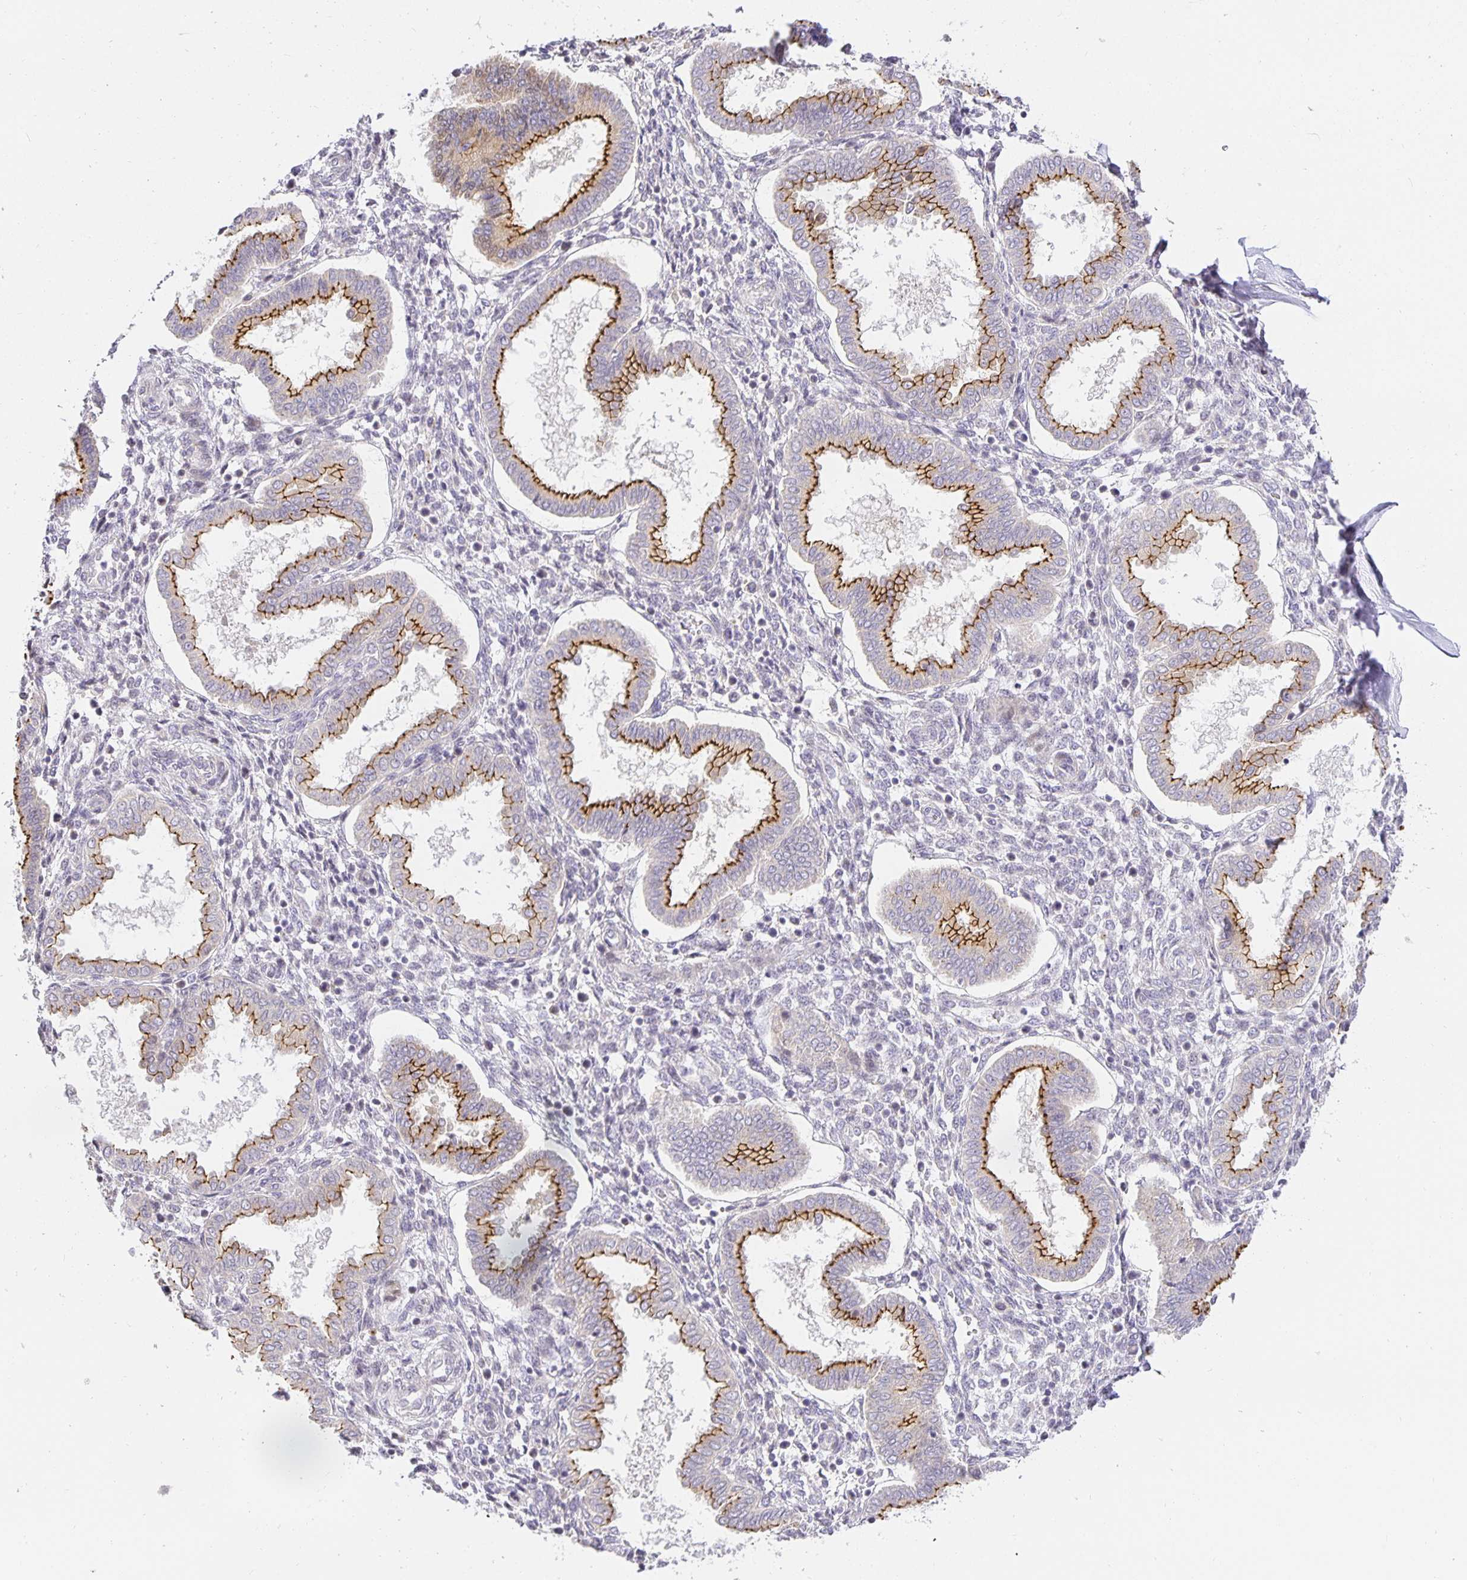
{"staining": {"intensity": "negative", "quantity": "none", "location": "none"}, "tissue": "endometrium", "cell_type": "Cells in endometrial stroma", "image_type": "normal", "snomed": [{"axis": "morphology", "description": "Normal tissue, NOS"}, {"axis": "topography", "description": "Endometrium"}], "caption": "IHC histopathology image of normal human endometrium stained for a protein (brown), which demonstrates no positivity in cells in endometrial stroma. (DAB immunohistochemistry, high magnification).", "gene": "TJP3", "patient": {"sex": "female", "age": 24}}